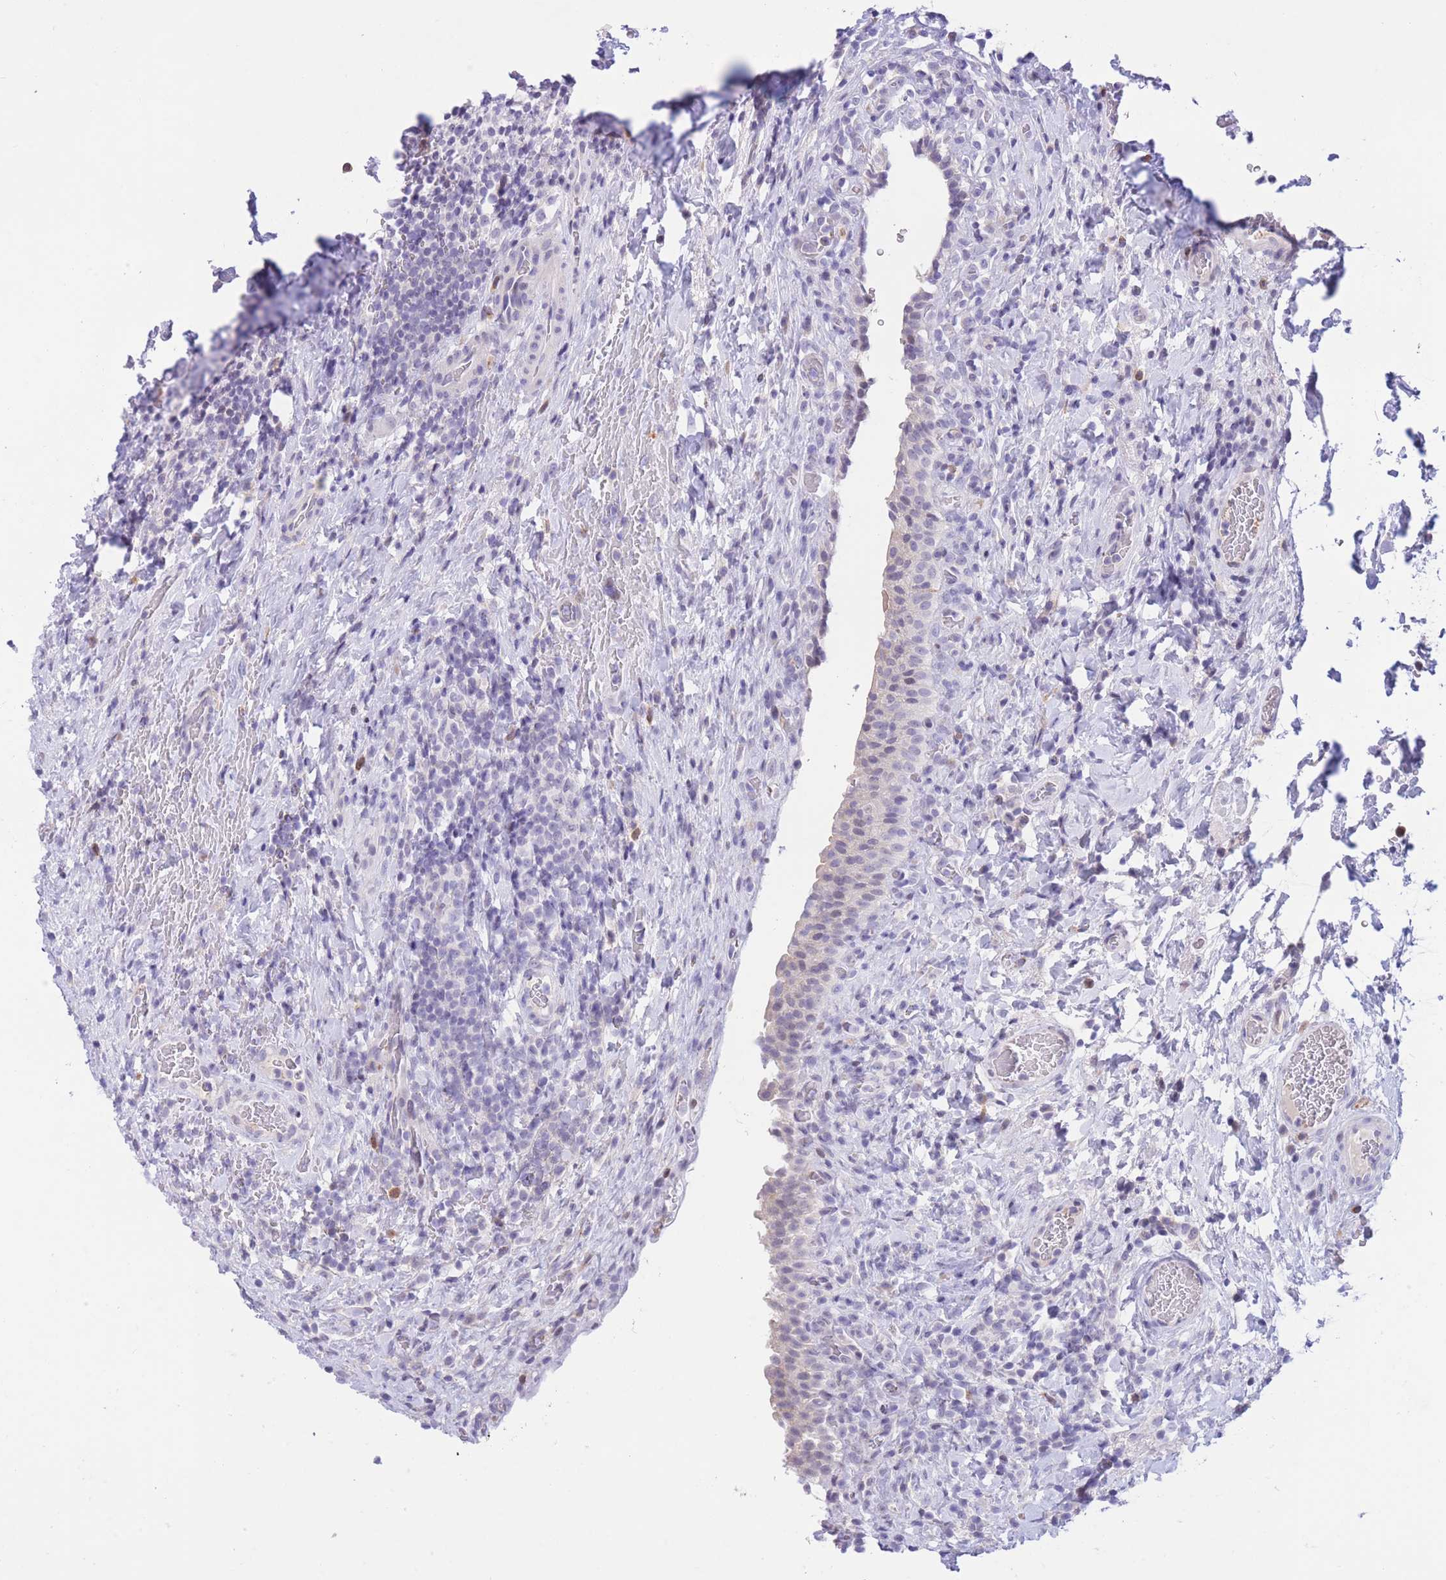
{"staining": {"intensity": "weak", "quantity": "<25%", "location": "cytoplasmic/membranous"}, "tissue": "urinary bladder", "cell_type": "Urothelial cells", "image_type": "normal", "snomed": [{"axis": "morphology", "description": "Normal tissue, NOS"}, {"axis": "morphology", "description": "Inflammation, NOS"}, {"axis": "topography", "description": "Urinary bladder"}], "caption": "Urinary bladder was stained to show a protein in brown. There is no significant positivity in urothelial cells. (DAB immunohistochemistry (IHC), high magnification).", "gene": "RPL39L", "patient": {"sex": "male", "age": 64}}